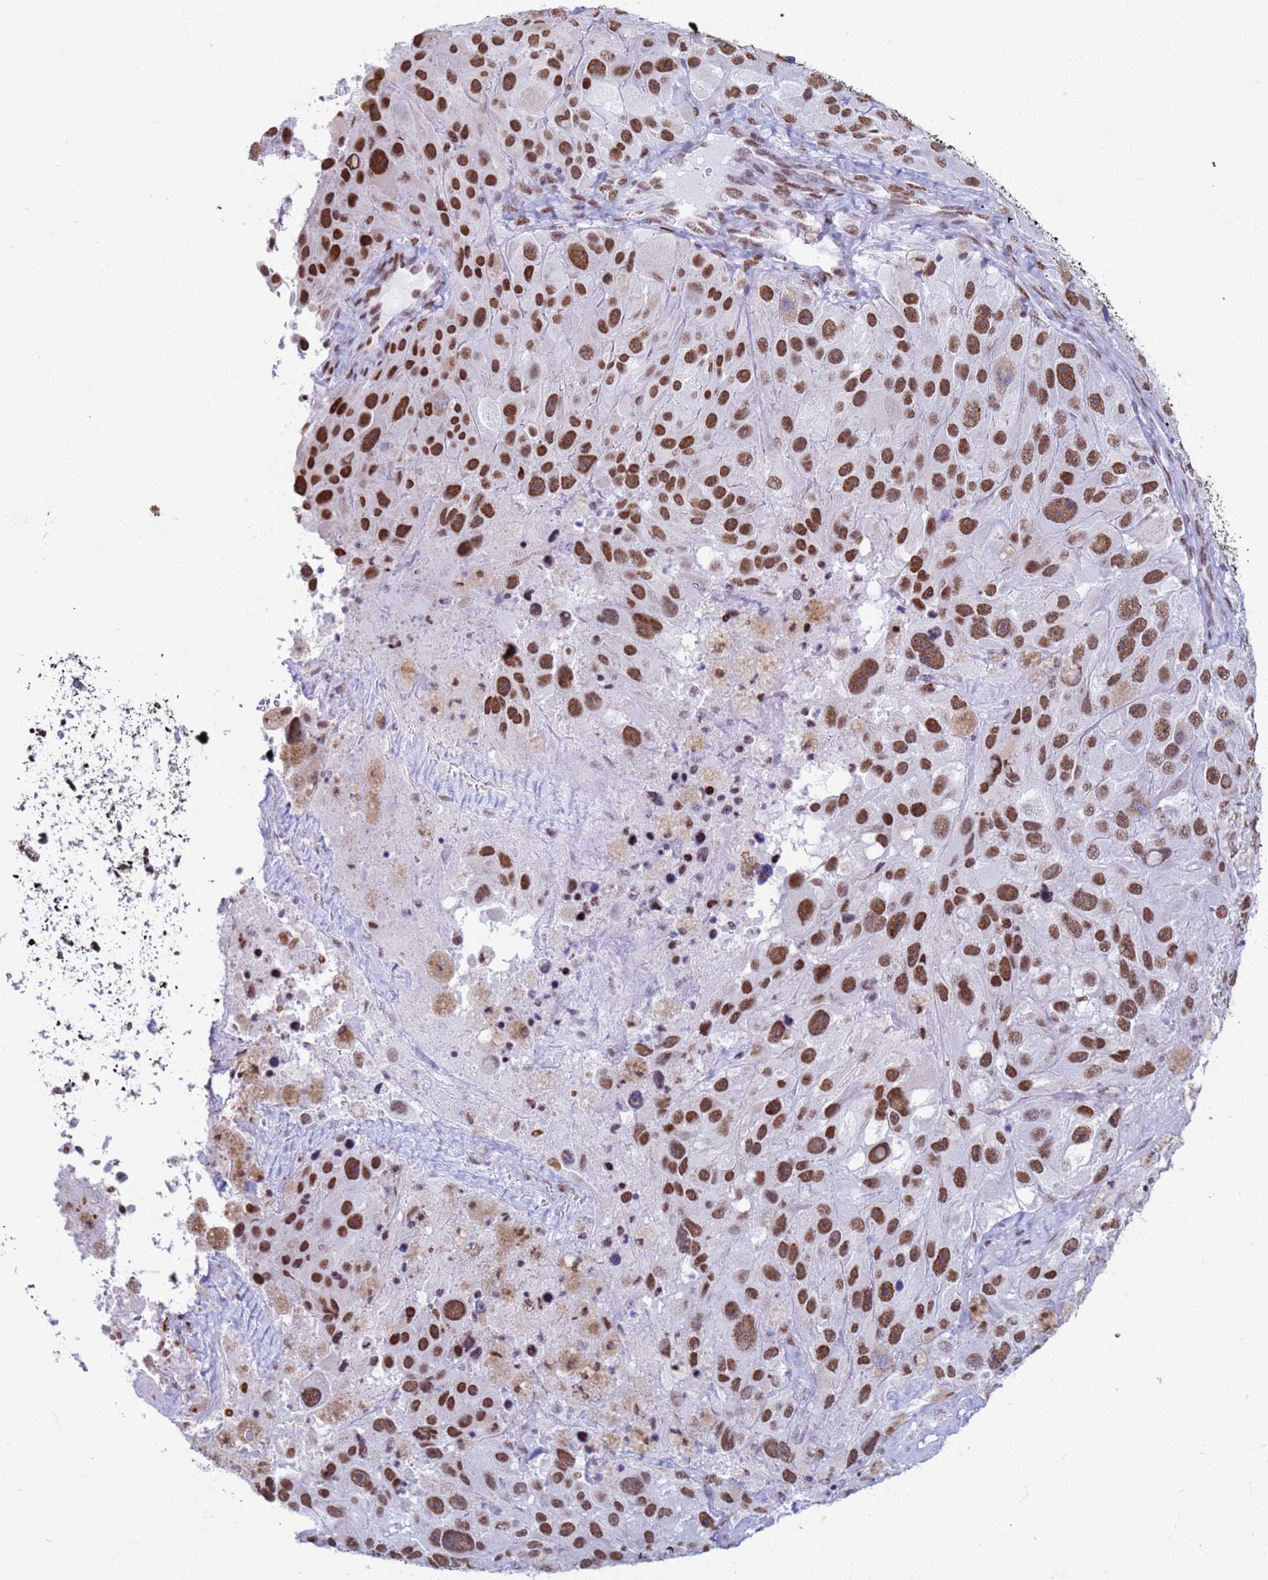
{"staining": {"intensity": "strong", "quantity": ">75%", "location": "nuclear"}, "tissue": "melanoma", "cell_type": "Tumor cells", "image_type": "cancer", "snomed": [{"axis": "morphology", "description": "Malignant melanoma, Metastatic site"}, {"axis": "topography", "description": "Lymph node"}], "caption": "Strong nuclear positivity for a protein is seen in about >75% of tumor cells of melanoma using immunohistochemistry (IHC).", "gene": "FAM170B", "patient": {"sex": "male", "age": 62}}